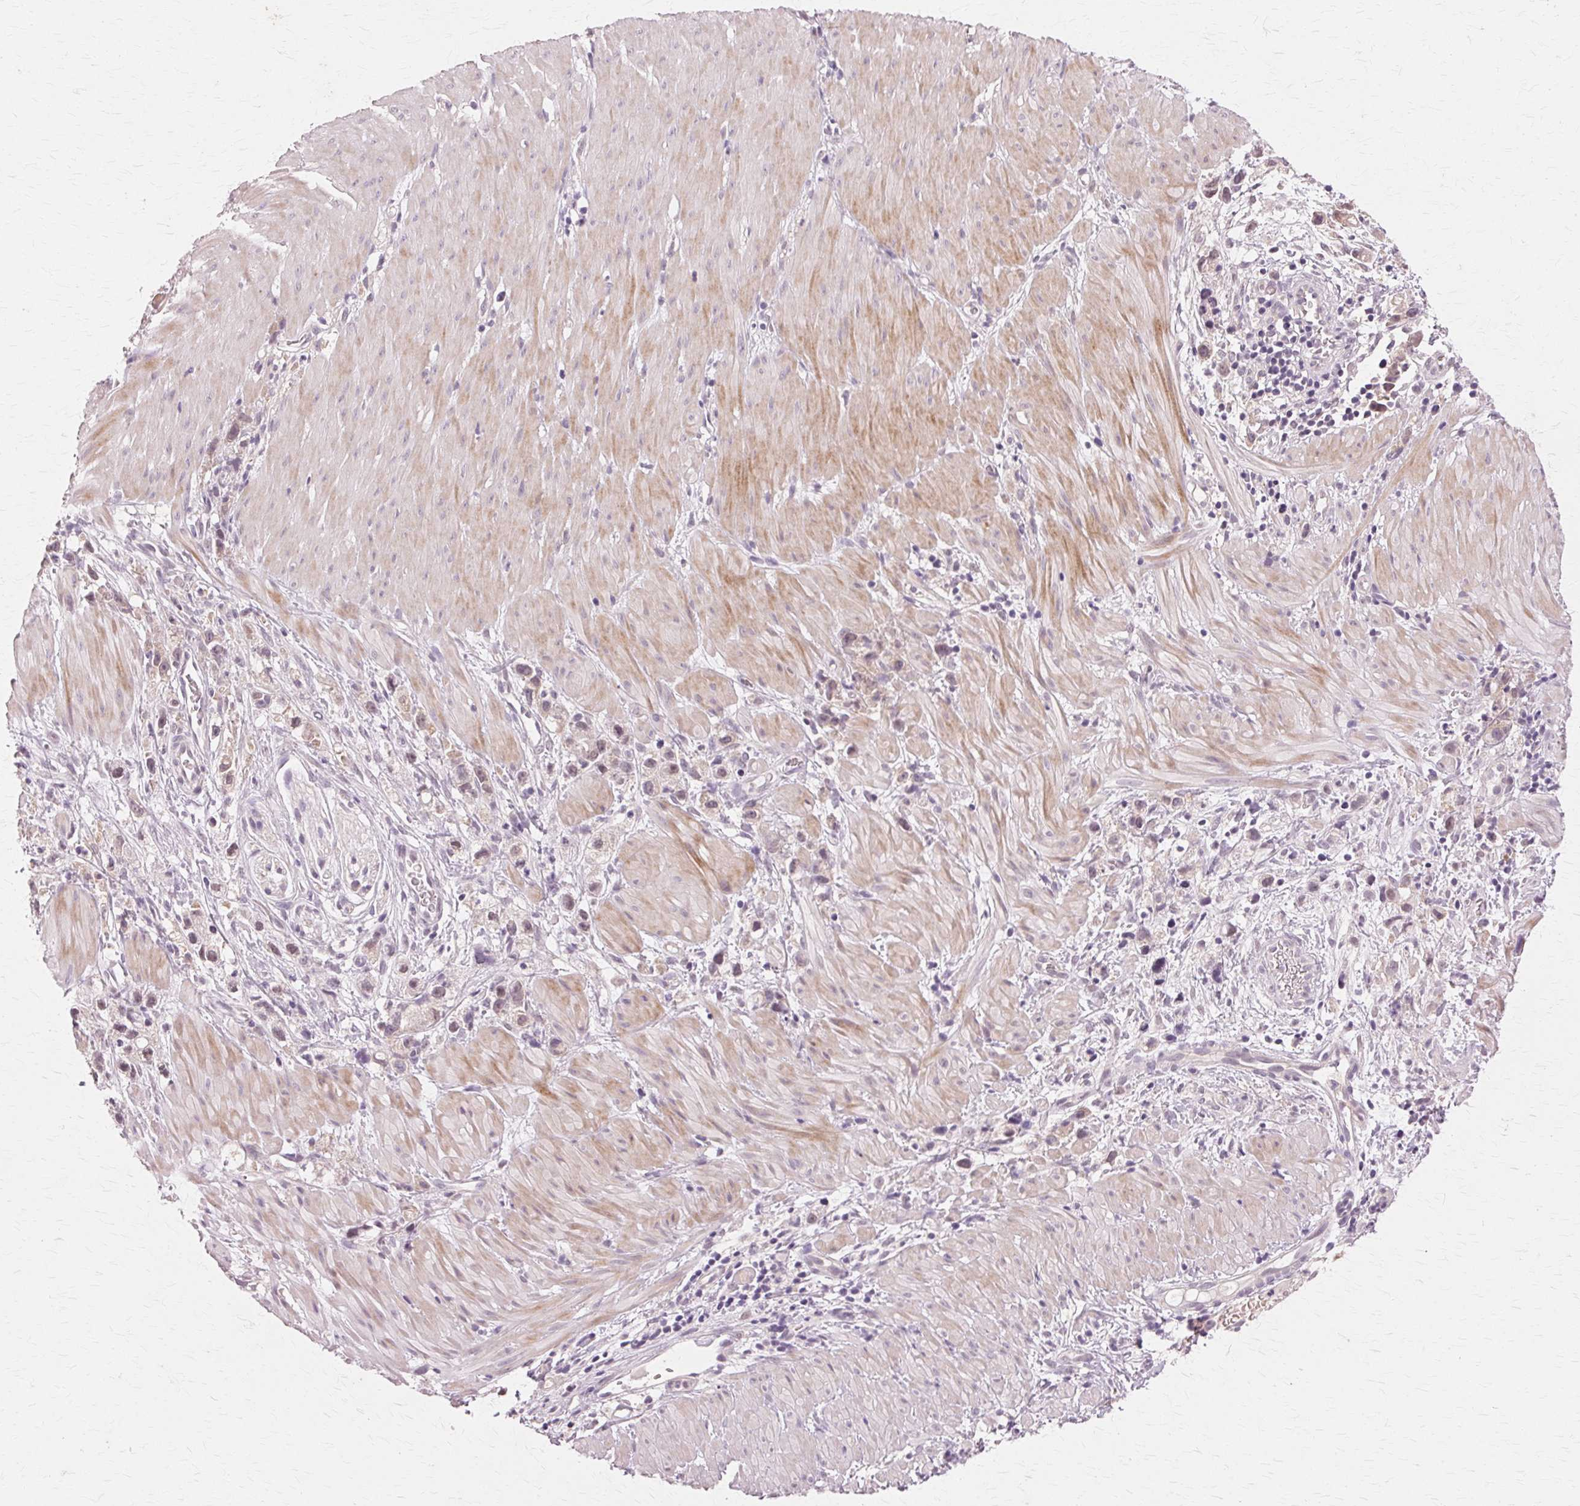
{"staining": {"intensity": "negative", "quantity": "none", "location": "none"}, "tissue": "stomach cancer", "cell_type": "Tumor cells", "image_type": "cancer", "snomed": [{"axis": "morphology", "description": "Adenocarcinoma, NOS"}, {"axis": "topography", "description": "Stomach"}], "caption": "High magnification brightfield microscopy of stomach cancer stained with DAB (brown) and counterstained with hematoxylin (blue): tumor cells show no significant expression.", "gene": "PRMT5", "patient": {"sex": "female", "age": 59}}